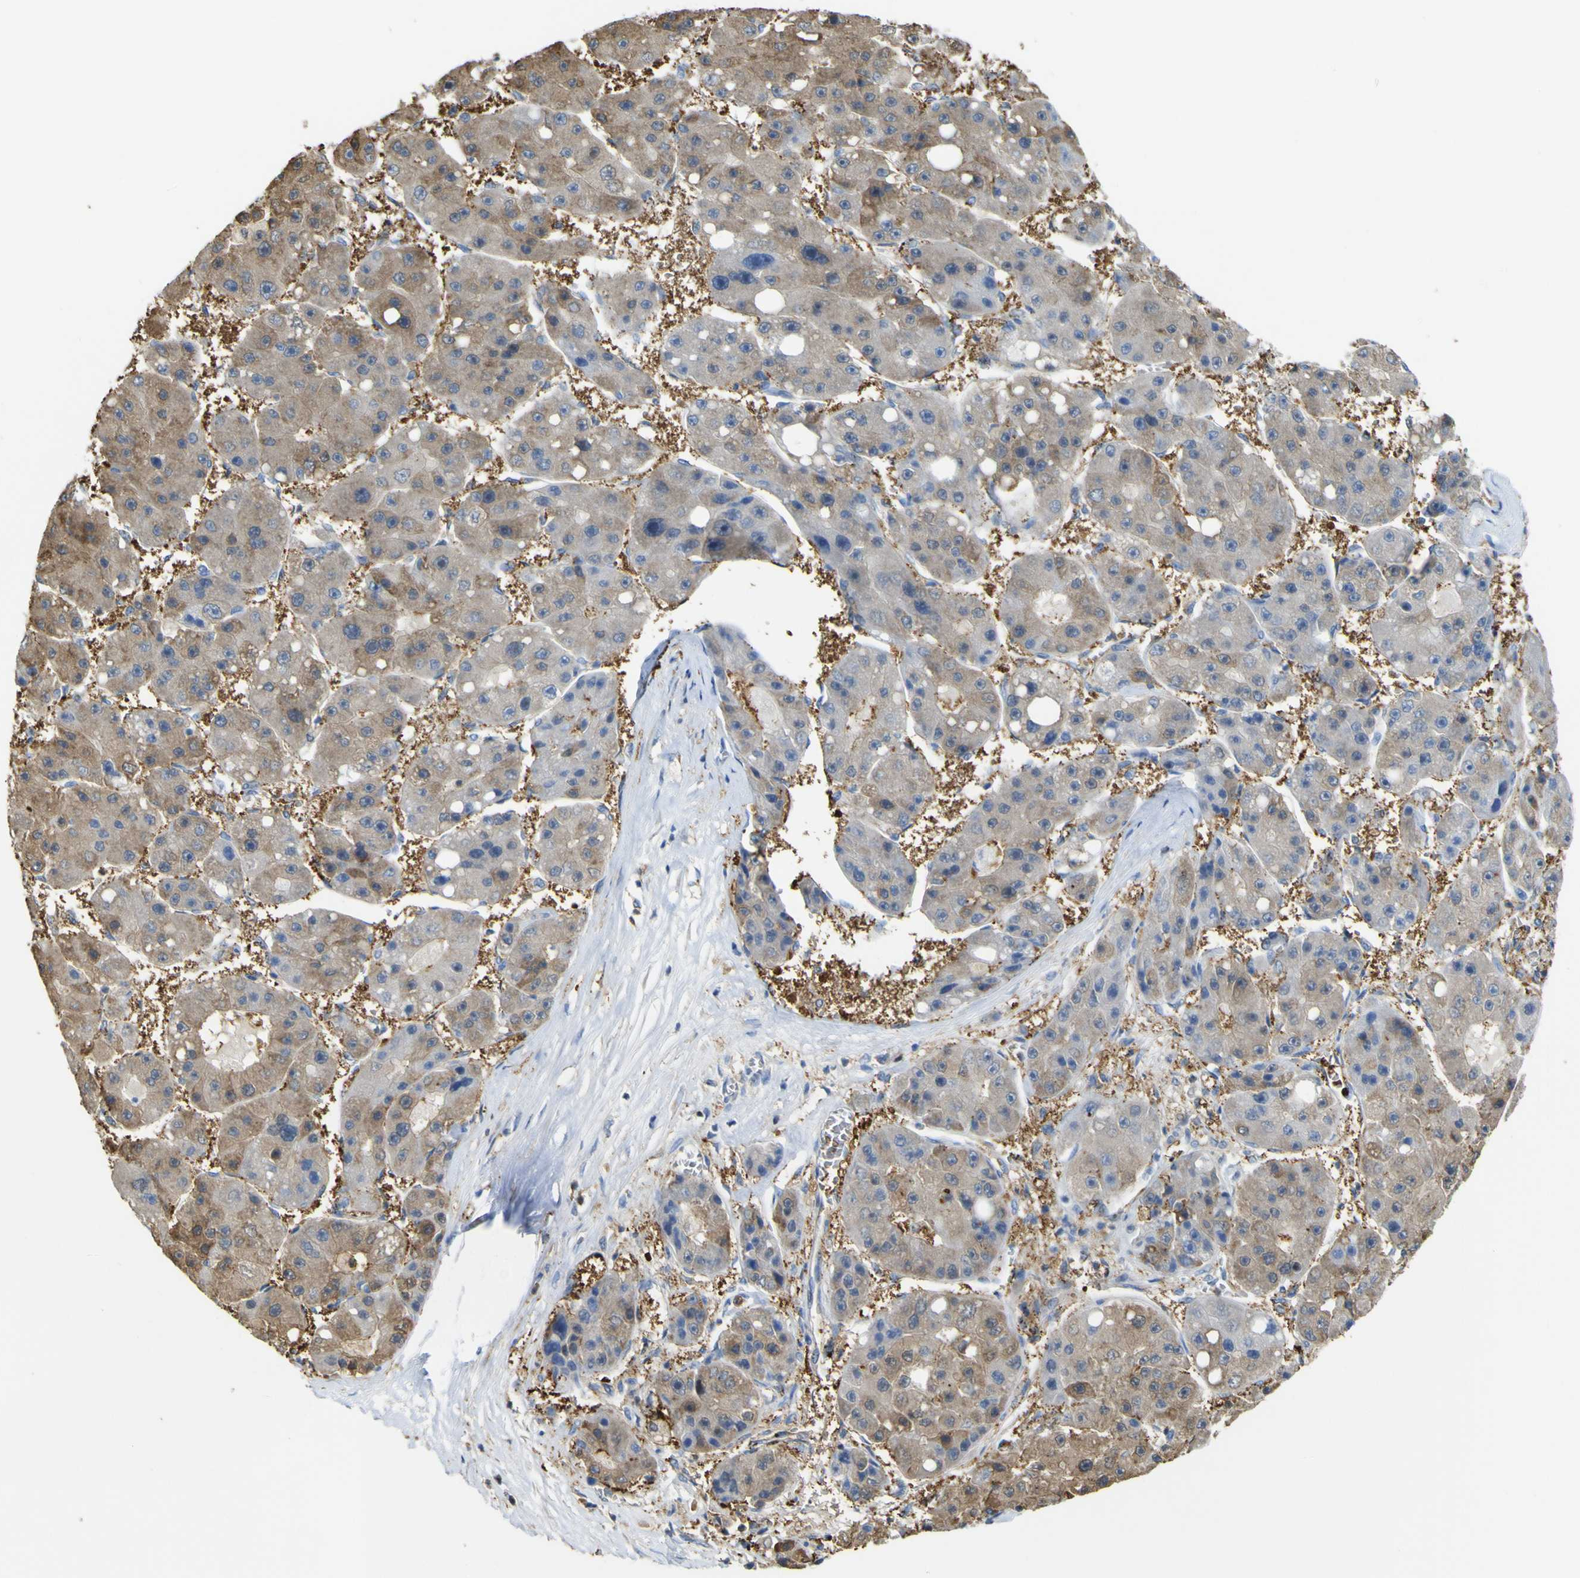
{"staining": {"intensity": "moderate", "quantity": "25%-75%", "location": "cytoplasmic/membranous"}, "tissue": "liver cancer", "cell_type": "Tumor cells", "image_type": "cancer", "snomed": [{"axis": "morphology", "description": "Carcinoma, Hepatocellular, NOS"}, {"axis": "topography", "description": "Liver"}], "caption": "IHC (DAB (3,3'-diaminobenzidine)) staining of human liver hepatocellular carcinoma exhibits moderate cytoplasmic/membranous protein staining in about 25%-75% of tumor cells.", "gene": "ABHD3", "patient": {"sex": "female", "age": 61}}